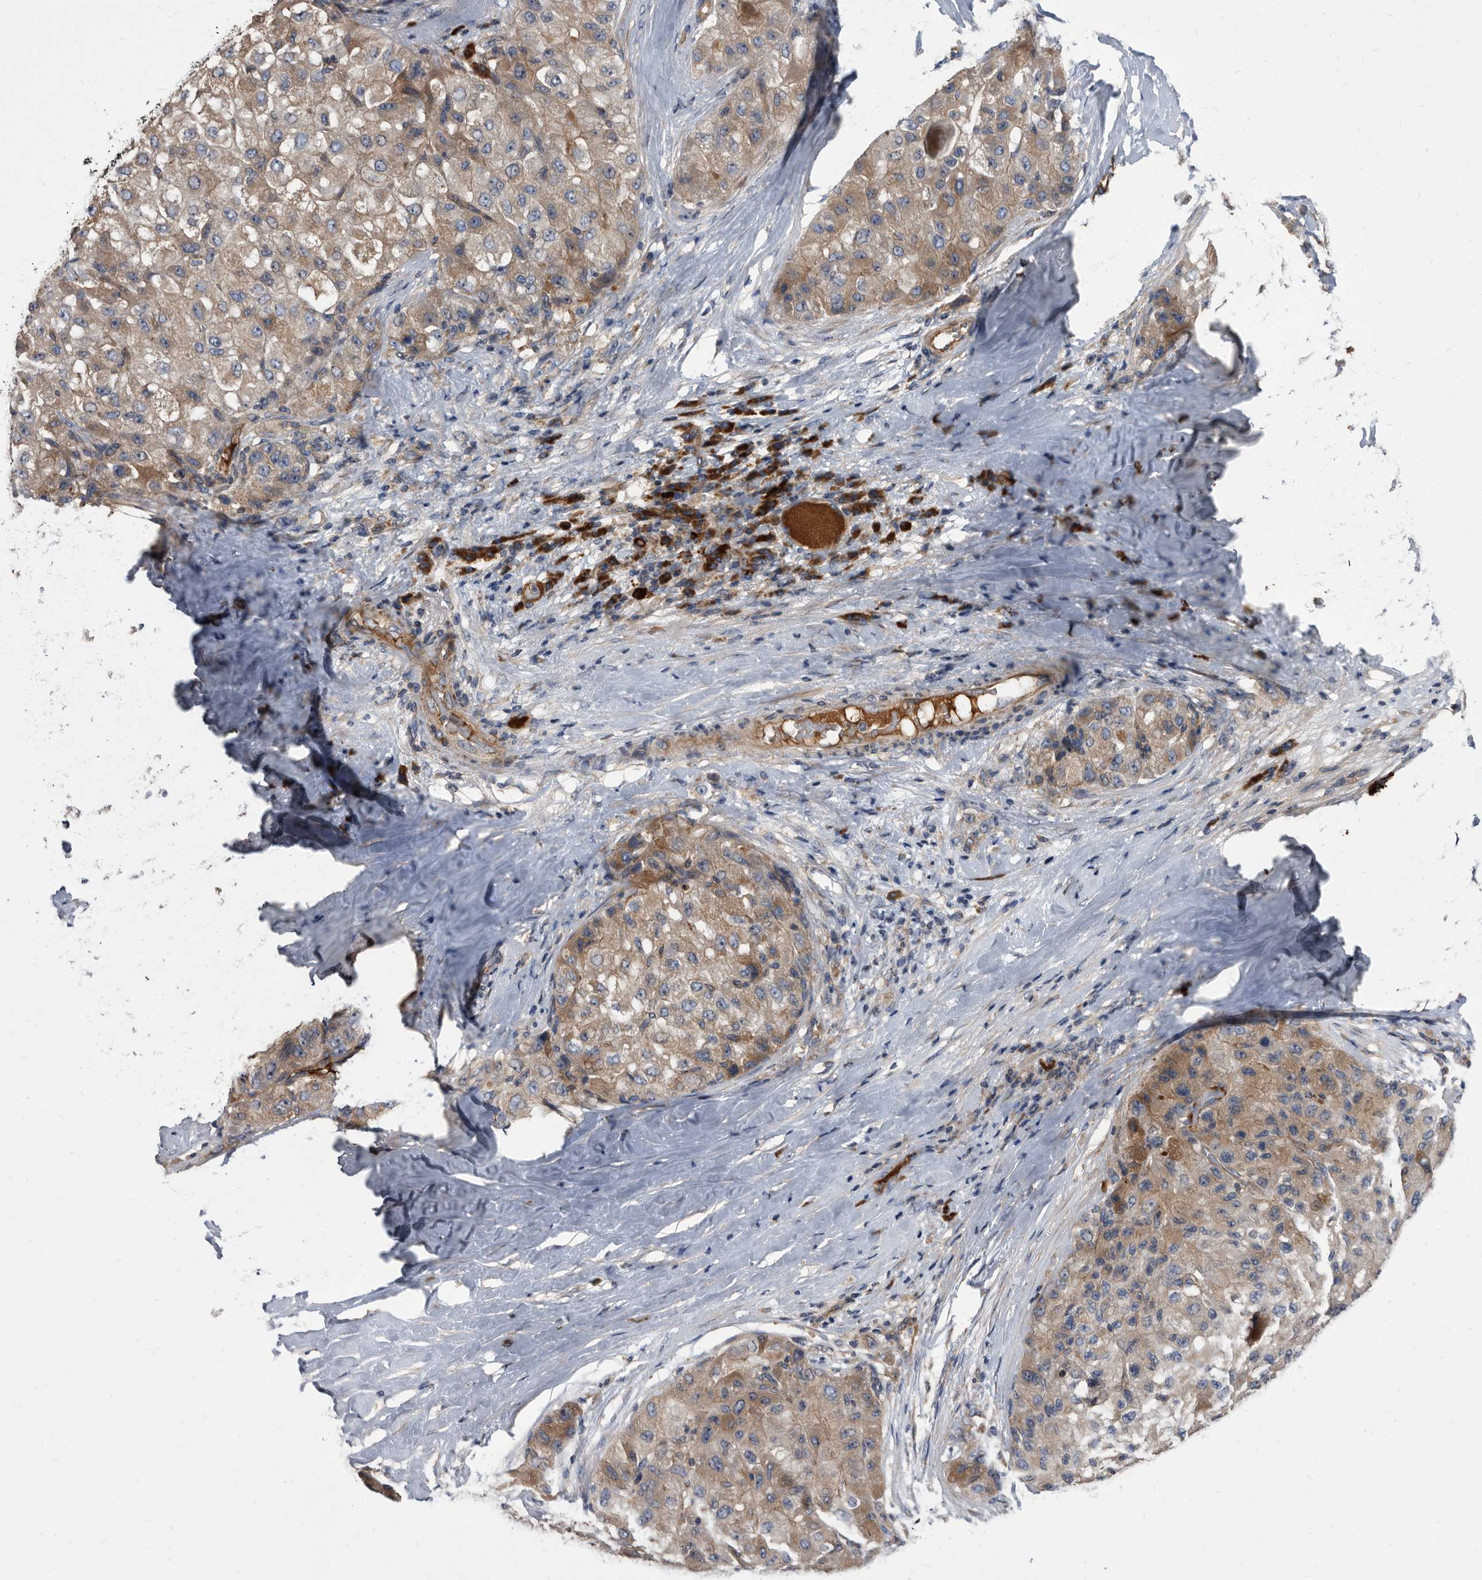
{"staining": {"intensity": "moderate", "quantity": ">75%", "location": "cytoplasmic/membranous"}, "tissue": "liver cancer", "cell_type": "Tumor cells", "image_type": "cancer", "snomed": [{"axis": "morphology", "description": "Carcinoma, Hepatocellular, NOS"}, {"axis": "topography", "description": "Liver"}], "caption": "Immunohistochemical staining of human liver hepatocellular carcinoma exhibits medium levels of moderate cytoplasmic/membranous staining in approximately >75% of tumor cells. The staining was performed using DAB (3,3'-diaminobenzidine), with brown indicating positive protein expression. Nuclei are stained blue with hematoxylin.", "gene": "DTNBP1", "patient": {"sex": "male", "age": 80}}